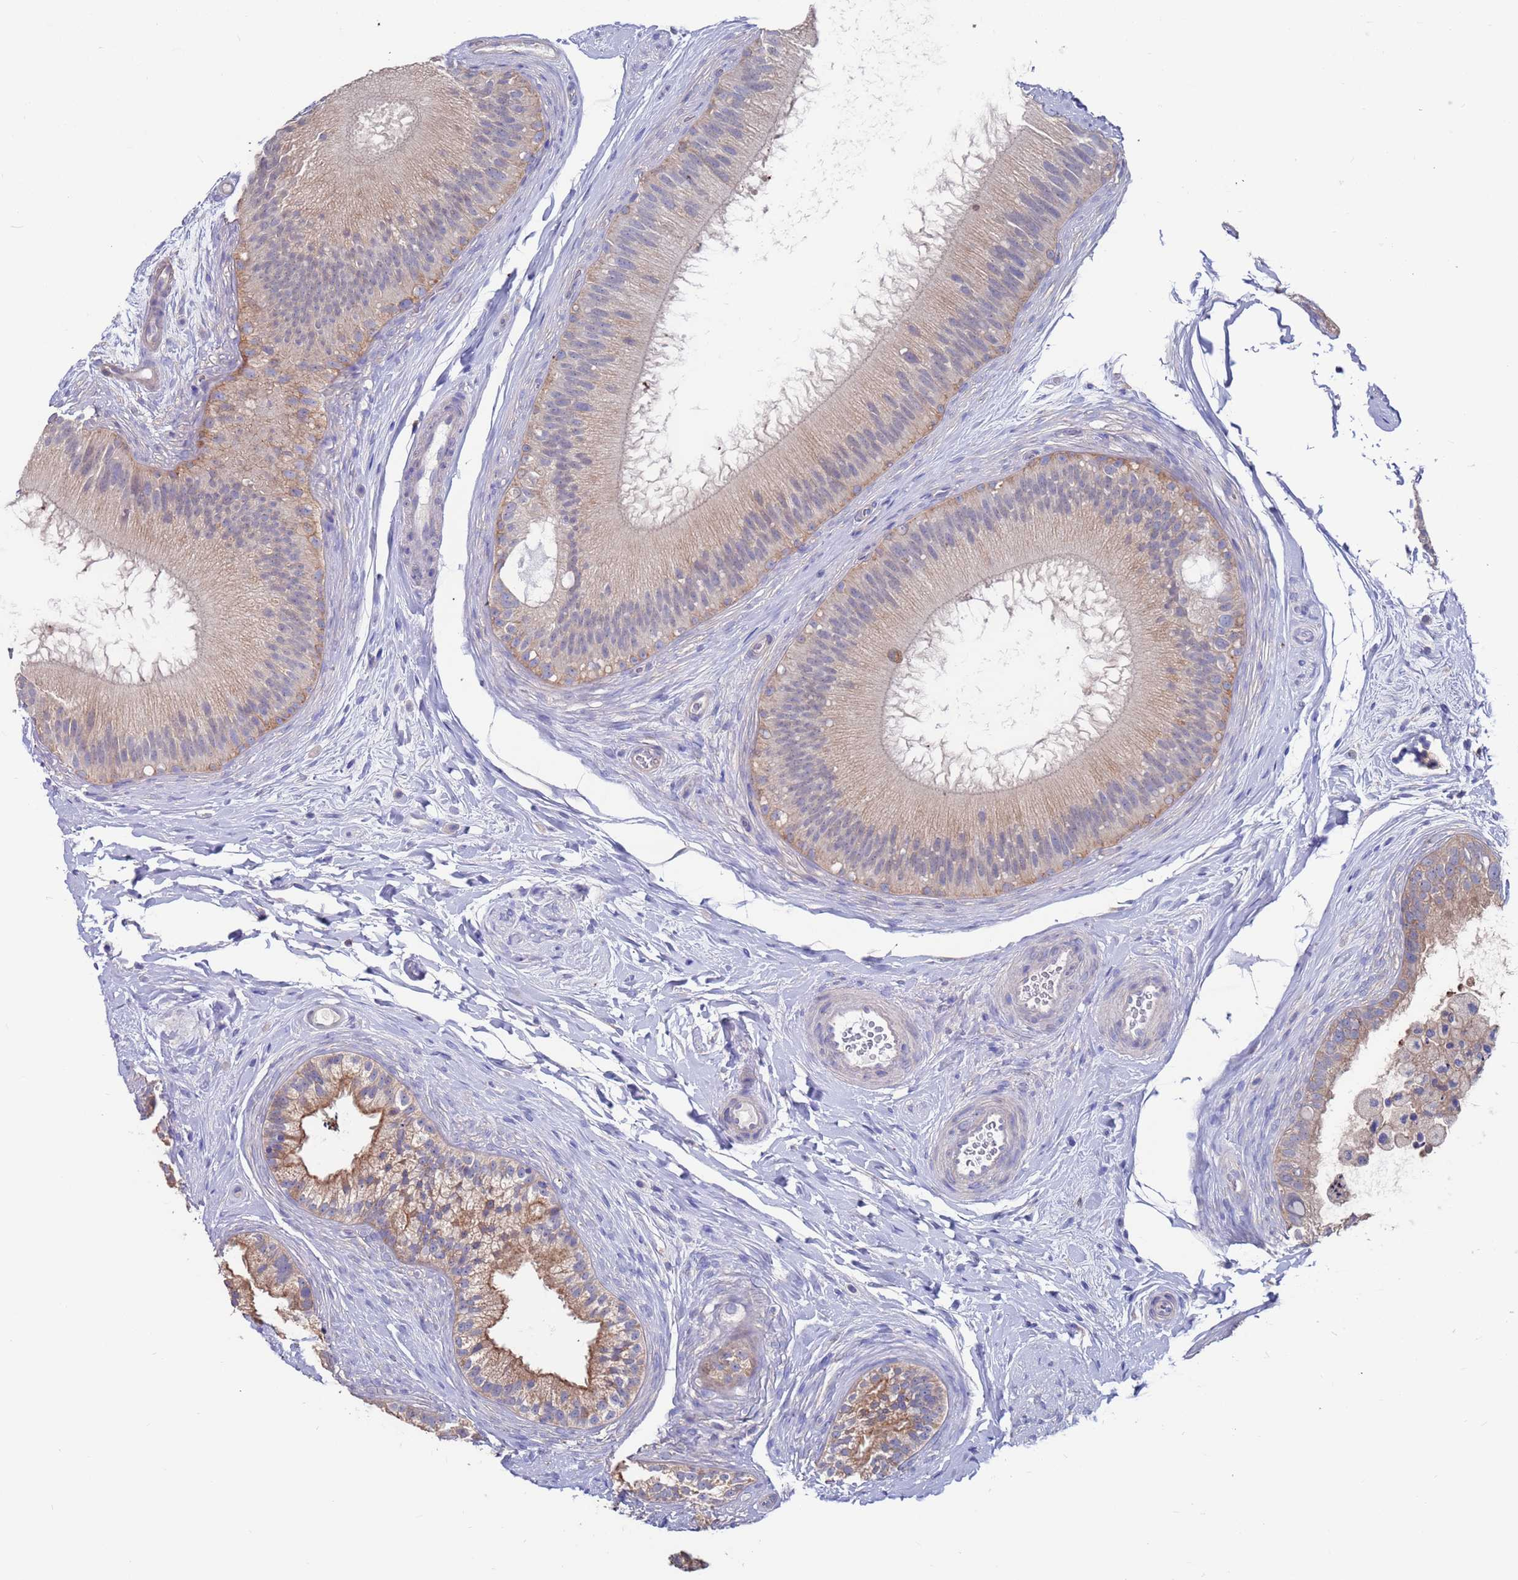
{"staining": {"intensity": "moderate", "quantity": "25%-75%", "location": "cytoplasmic/membranous"}, "tissue": "epididymis", "cell_type": "Glandular cells", "image_type": "normal", "snomed": [{"axis": "morphology", "description": "Normal tissue, NOS"}, {"axis": "topography", "description": "Epididymis"}], "caption": "This is an image of immunohistochemistry staining of normal epididymis, which shows moderate staining in the cytoplasmic/membranous of glandular cells.", "gene": "KRTCAP3", "patient": {"sex": "male", "age": 45}}